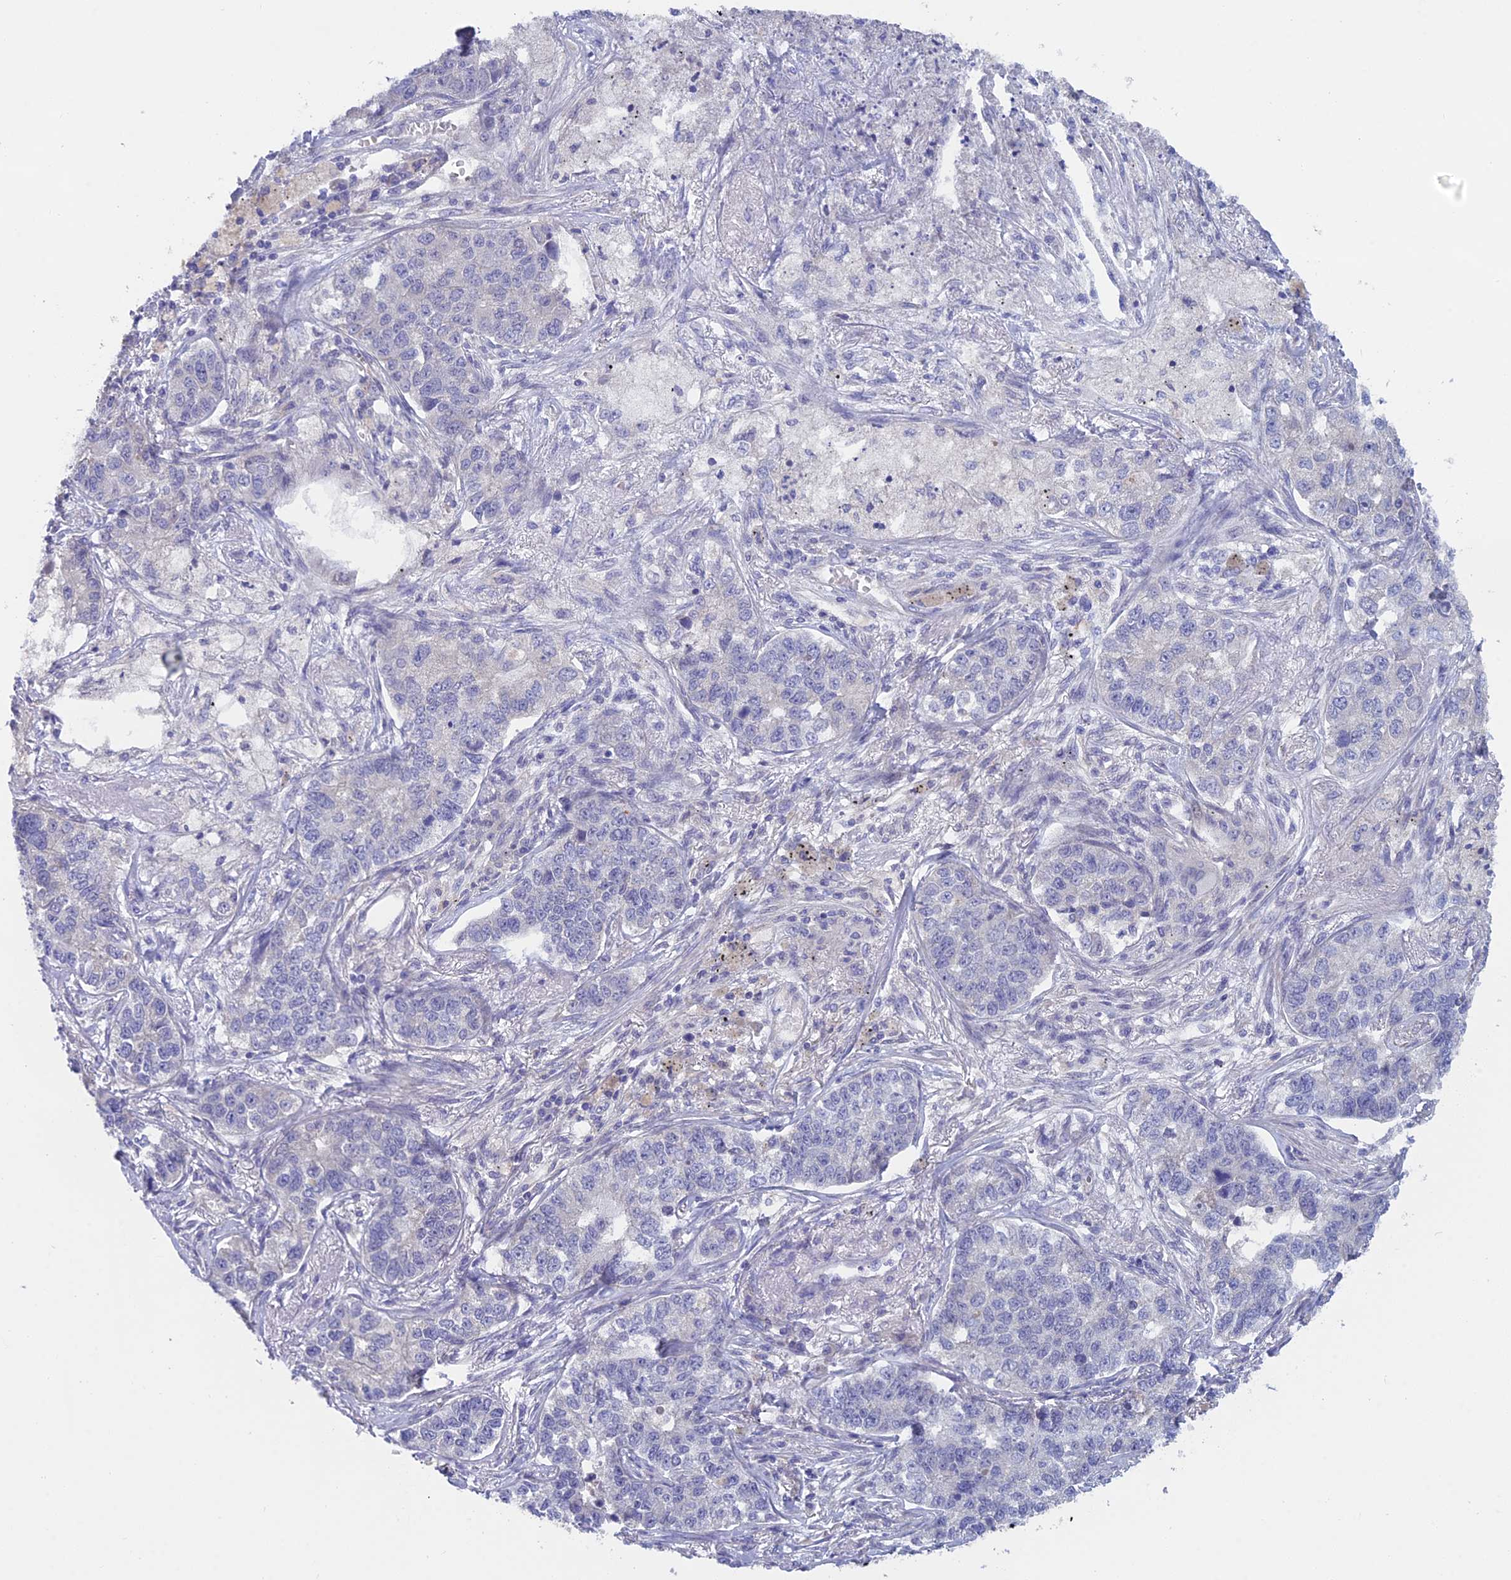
{"staining": {"intensity": "negative", "quantity": "none", "location": "none"}, "tissue": "lung cancer", "cell_type": "Tumor cells", "image_type": "cancer", "snomed": [{"axis": "morphology", "description": "Adenocarcinoma, NOS"}, {"axis": "topography", "description": "Lung"}], "caption": "Tumor cells show no significant protein positivity in adenocarcinoma (lung). (DAB (3,3'-diaminobenzidine) immunohistochemistry visualized using brightfield microscopy, high magnification).", "gene": "XPO7", "patient": {"sex": "male", "age": 49}}